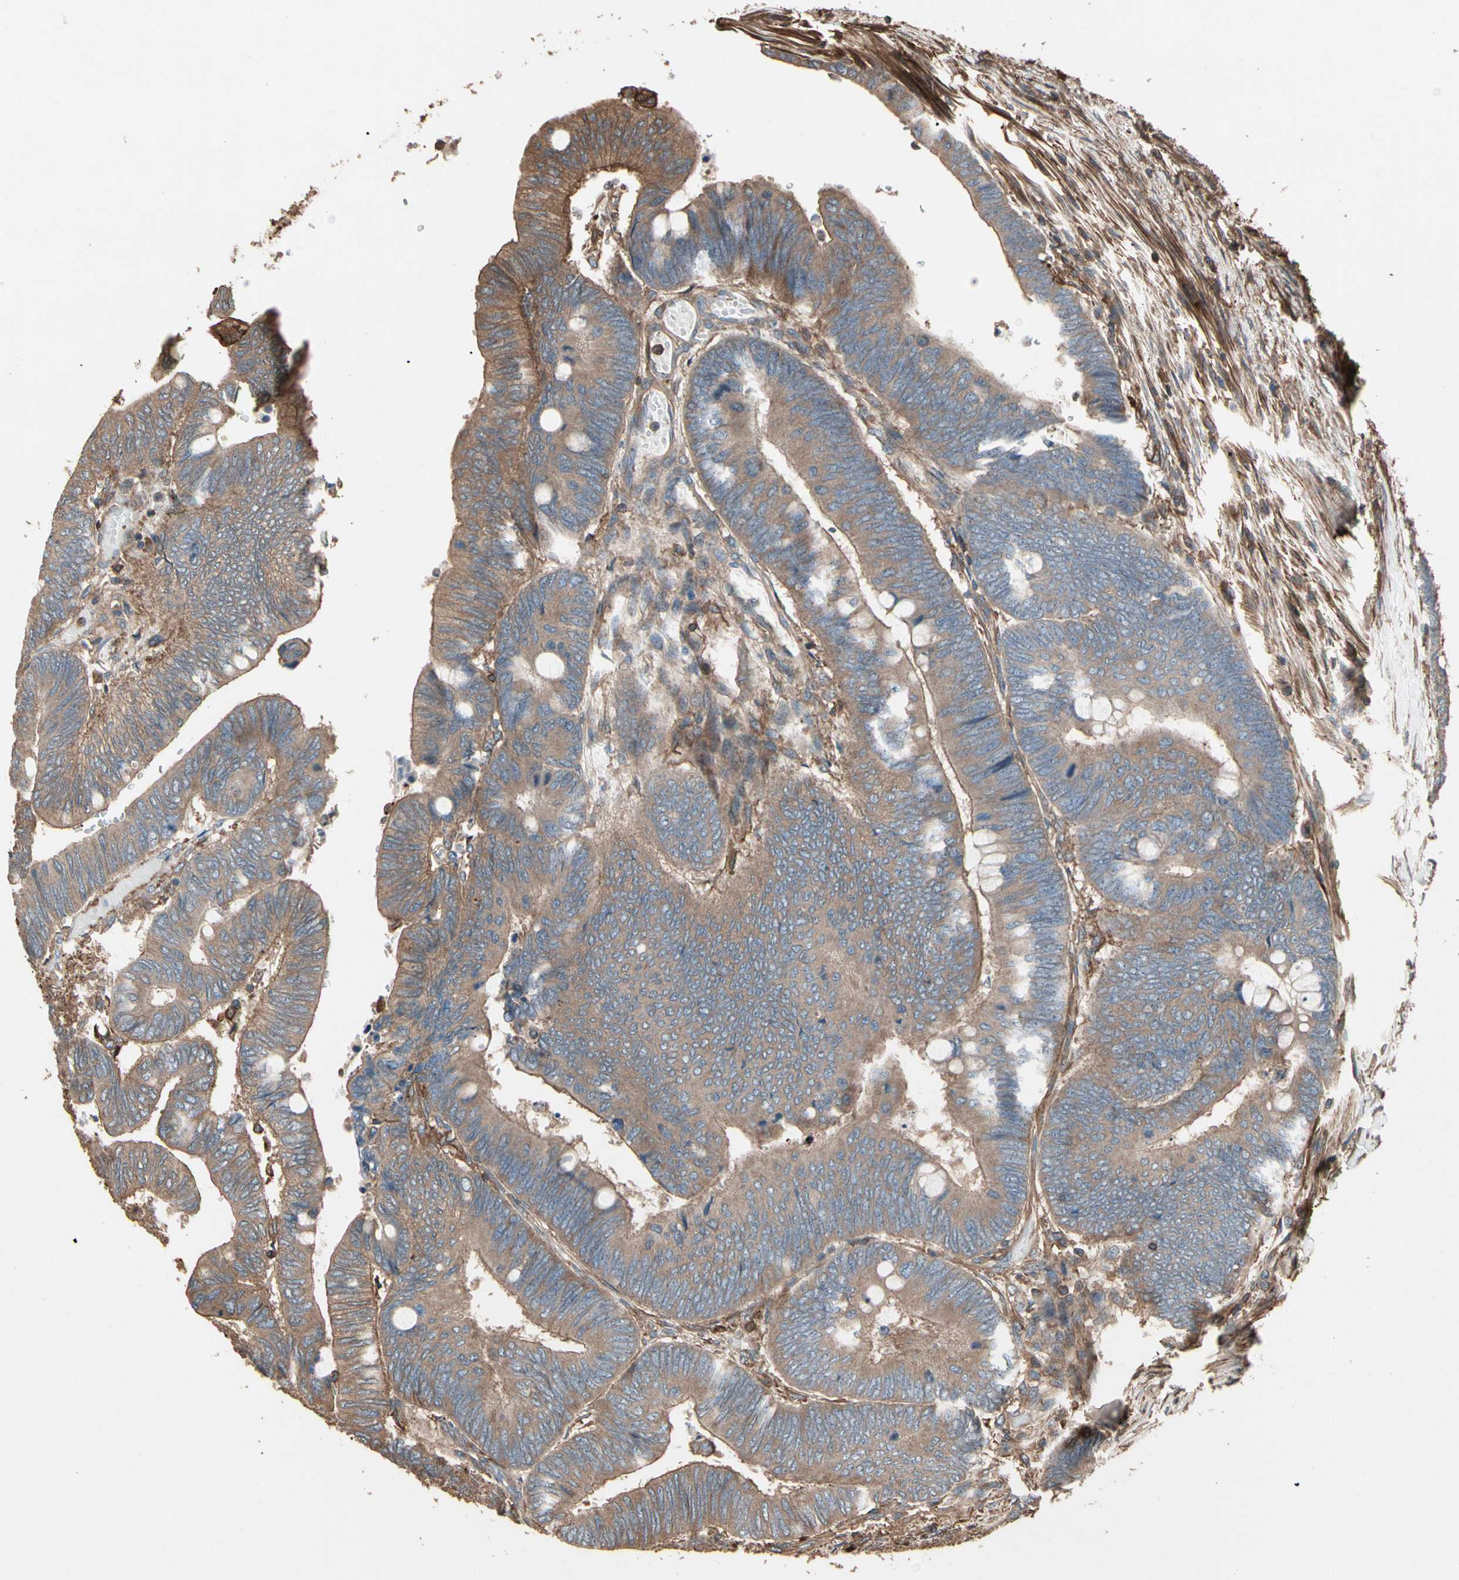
{"staining": {"intensity": "moderate", "quantity": ">75%", "location": "cytoplasmic/membranous"}, "tissue": "colorectal cancer", "cell_type": "Tumor cells", "image_type": "cancer", "snomed": [{"axis": "morphology", "description": "Normal tissue, NOS"}, {"axis": "morphology", "description": "Adenocarcinoma, NOS"}, {"axis": "topography", "description": "Rectum"}, {"axis": "topography", "description": "Peripheral nerve tissue"}], "caption": "Adenocarcinoma (colorectal) was stained to show a protein in brown. There is medium levels of moderate cytoplasmic/membranous expression in approximately >75% of tumor cells. (DAB (3,3'-diaminobenzidine) IHC, brown staining for protein, blue staining for nuclei).", "gene": "AGBL2", "patient": {"sex": "male", "age": 92}}